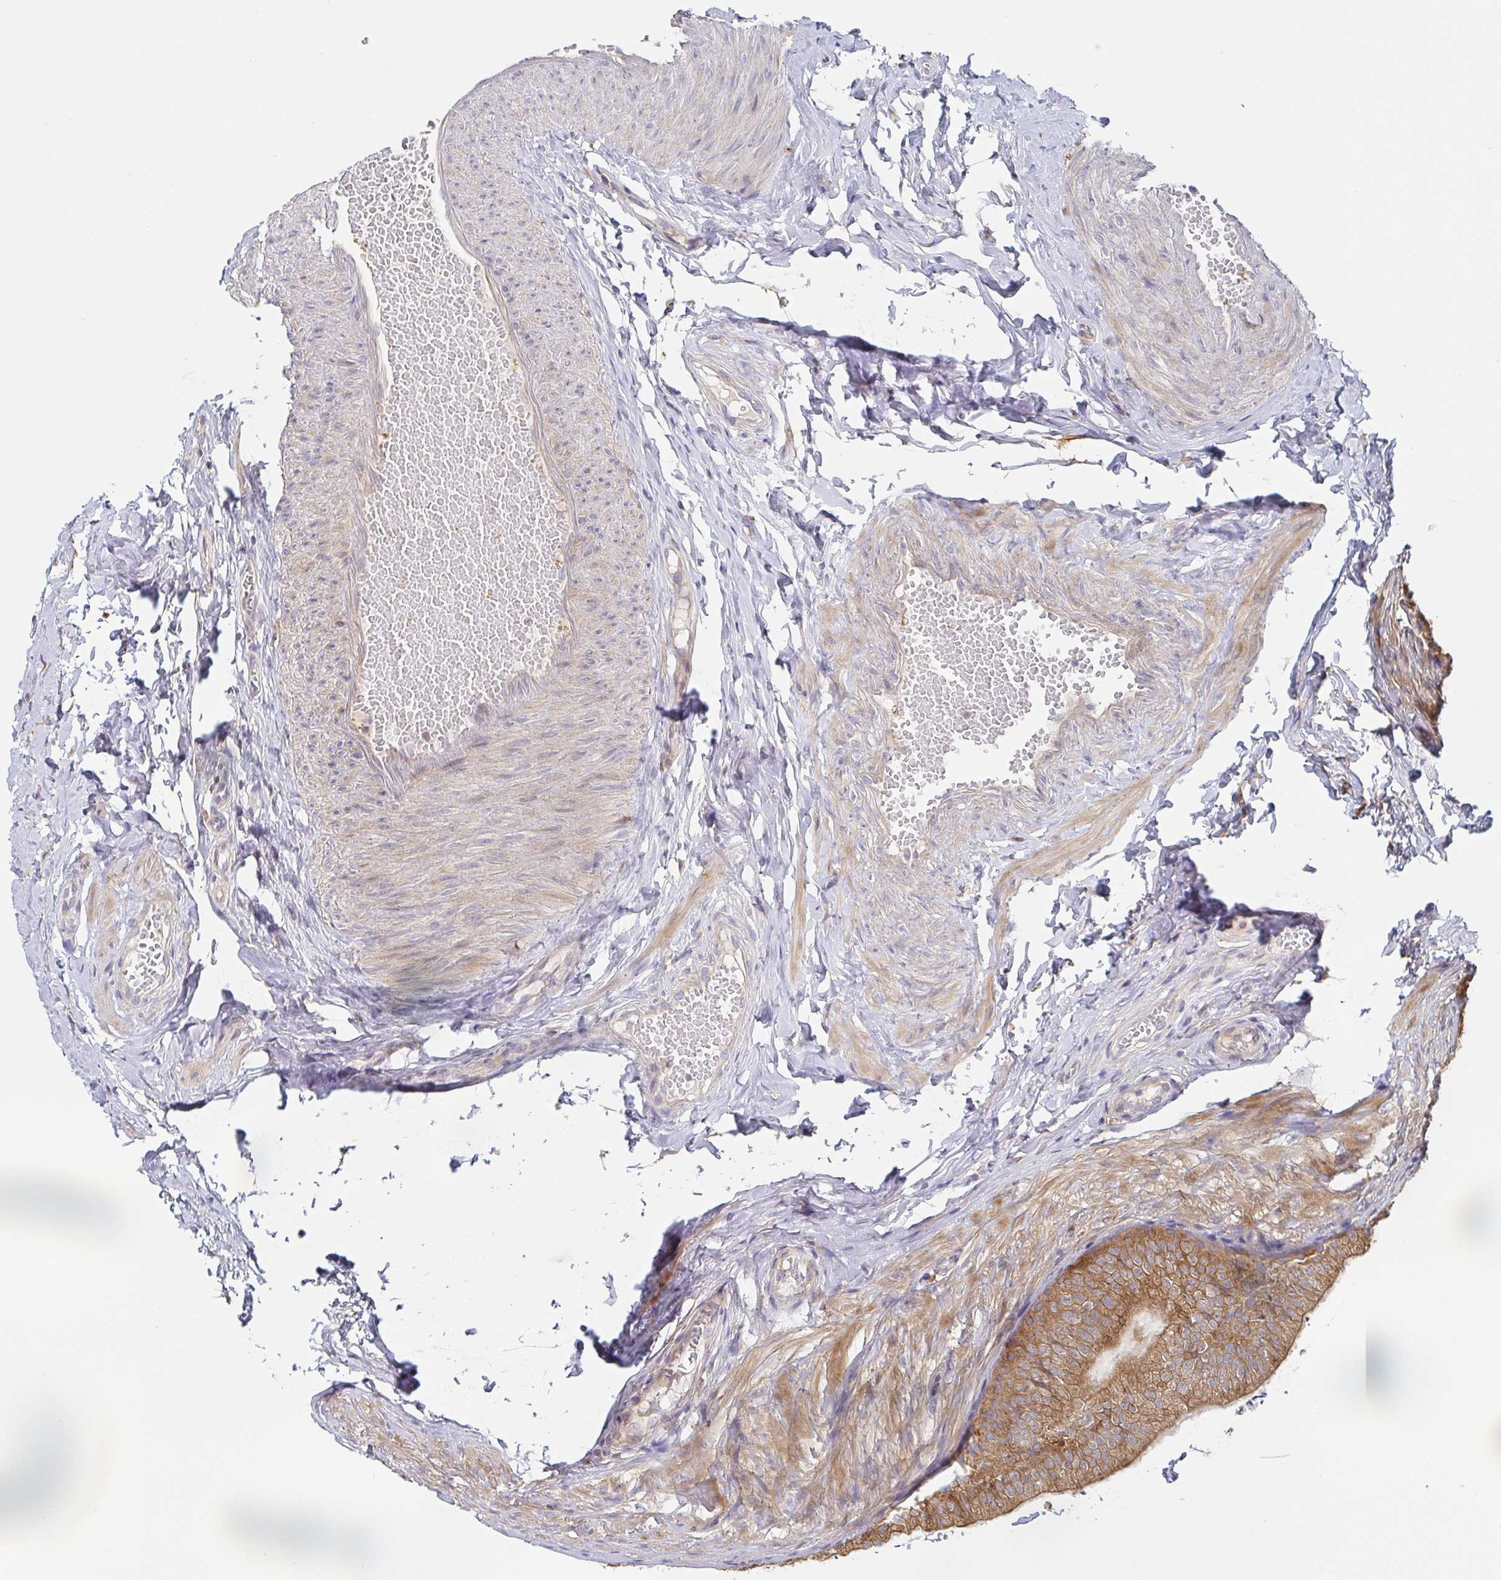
{"staining": {"intensity": "moderate", "quantity": ">75%", "location": "cytoplasmic/membranous"}, "tissue": "epididymis", "cell_type": "Glandular cells", "image_type": "normal", "snomed": [{"axis": "morphology", "description": "Normal tissue, NOS"}, {"axis": "topography", "description": "Epididymis, spermatic cord, NOS"}, {"axis": "topography", "description": "Epididymis"}, {"axis": "topography", "description": "Peripheral nerve tissue"}], "caption": "Glandular cells show medium levels of moderate cytoplasmic/membranous staining in approximately >75% of cells in benign human epididymis. (brown staining indicates protein expression, while blue staining denotes nuclei).", "gene": "TUFT1", "patient": {"sex": "male", "age": 29}}